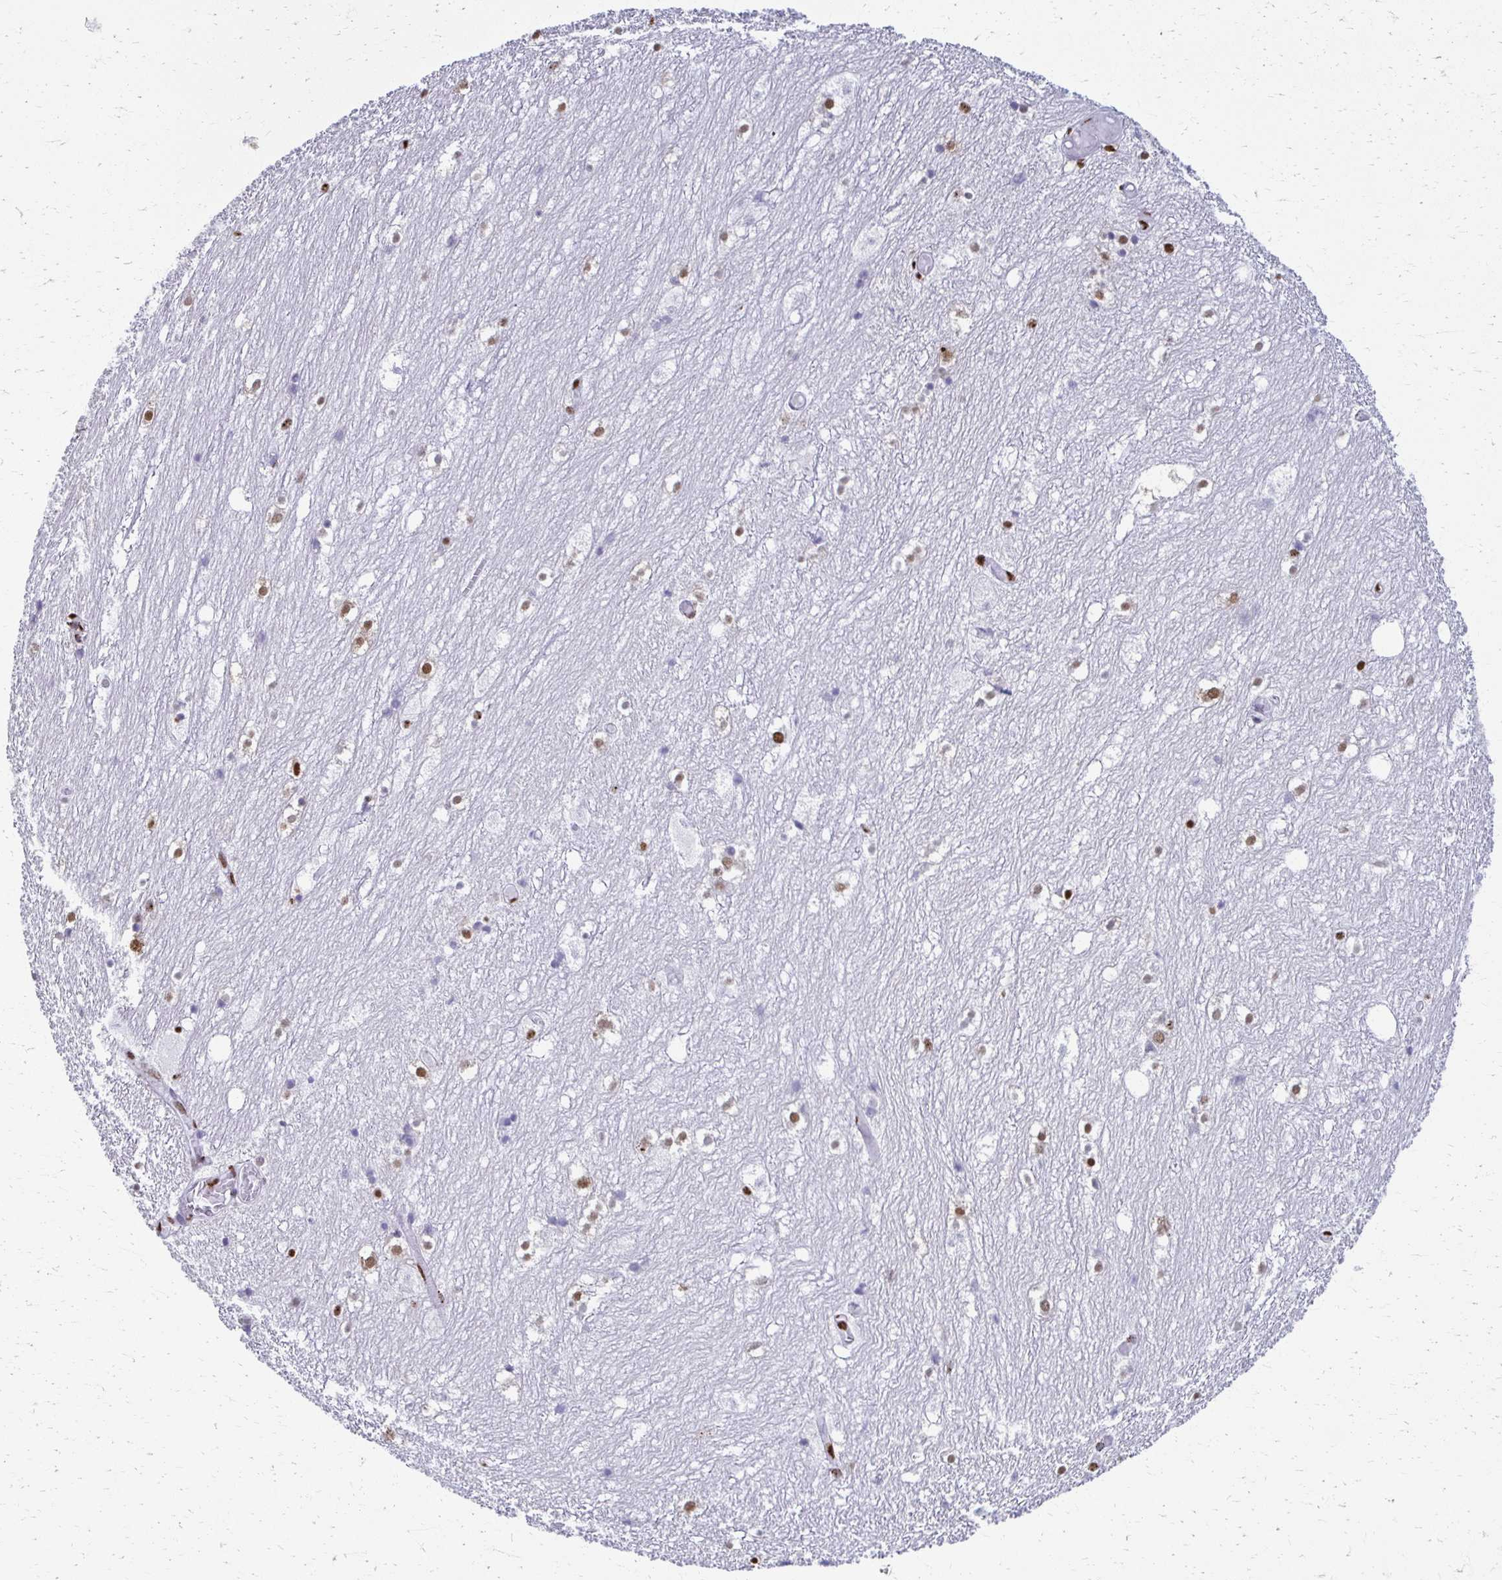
{"staining": {"intensity": "strong", "quantity": "<25%", "location": "nuclear"}, "tissue": "hippocampus", "cell_type": "Glial cells", "image_type": "normal", "snomed": [{"axis": "morphology", "description": "Normal tissue, NOS"}, {"axis": "topography", "description": "Hippocampus"}], "caption": "This image reveals normal hippocampus stained with immunohistochemistry to label a protein in brown. The nuclear of glial cells show strong positivity for the protein. Nuclei are counter-stained blue.", "gene": "NONO", "patient": {"sex": "female", "age": 52}}